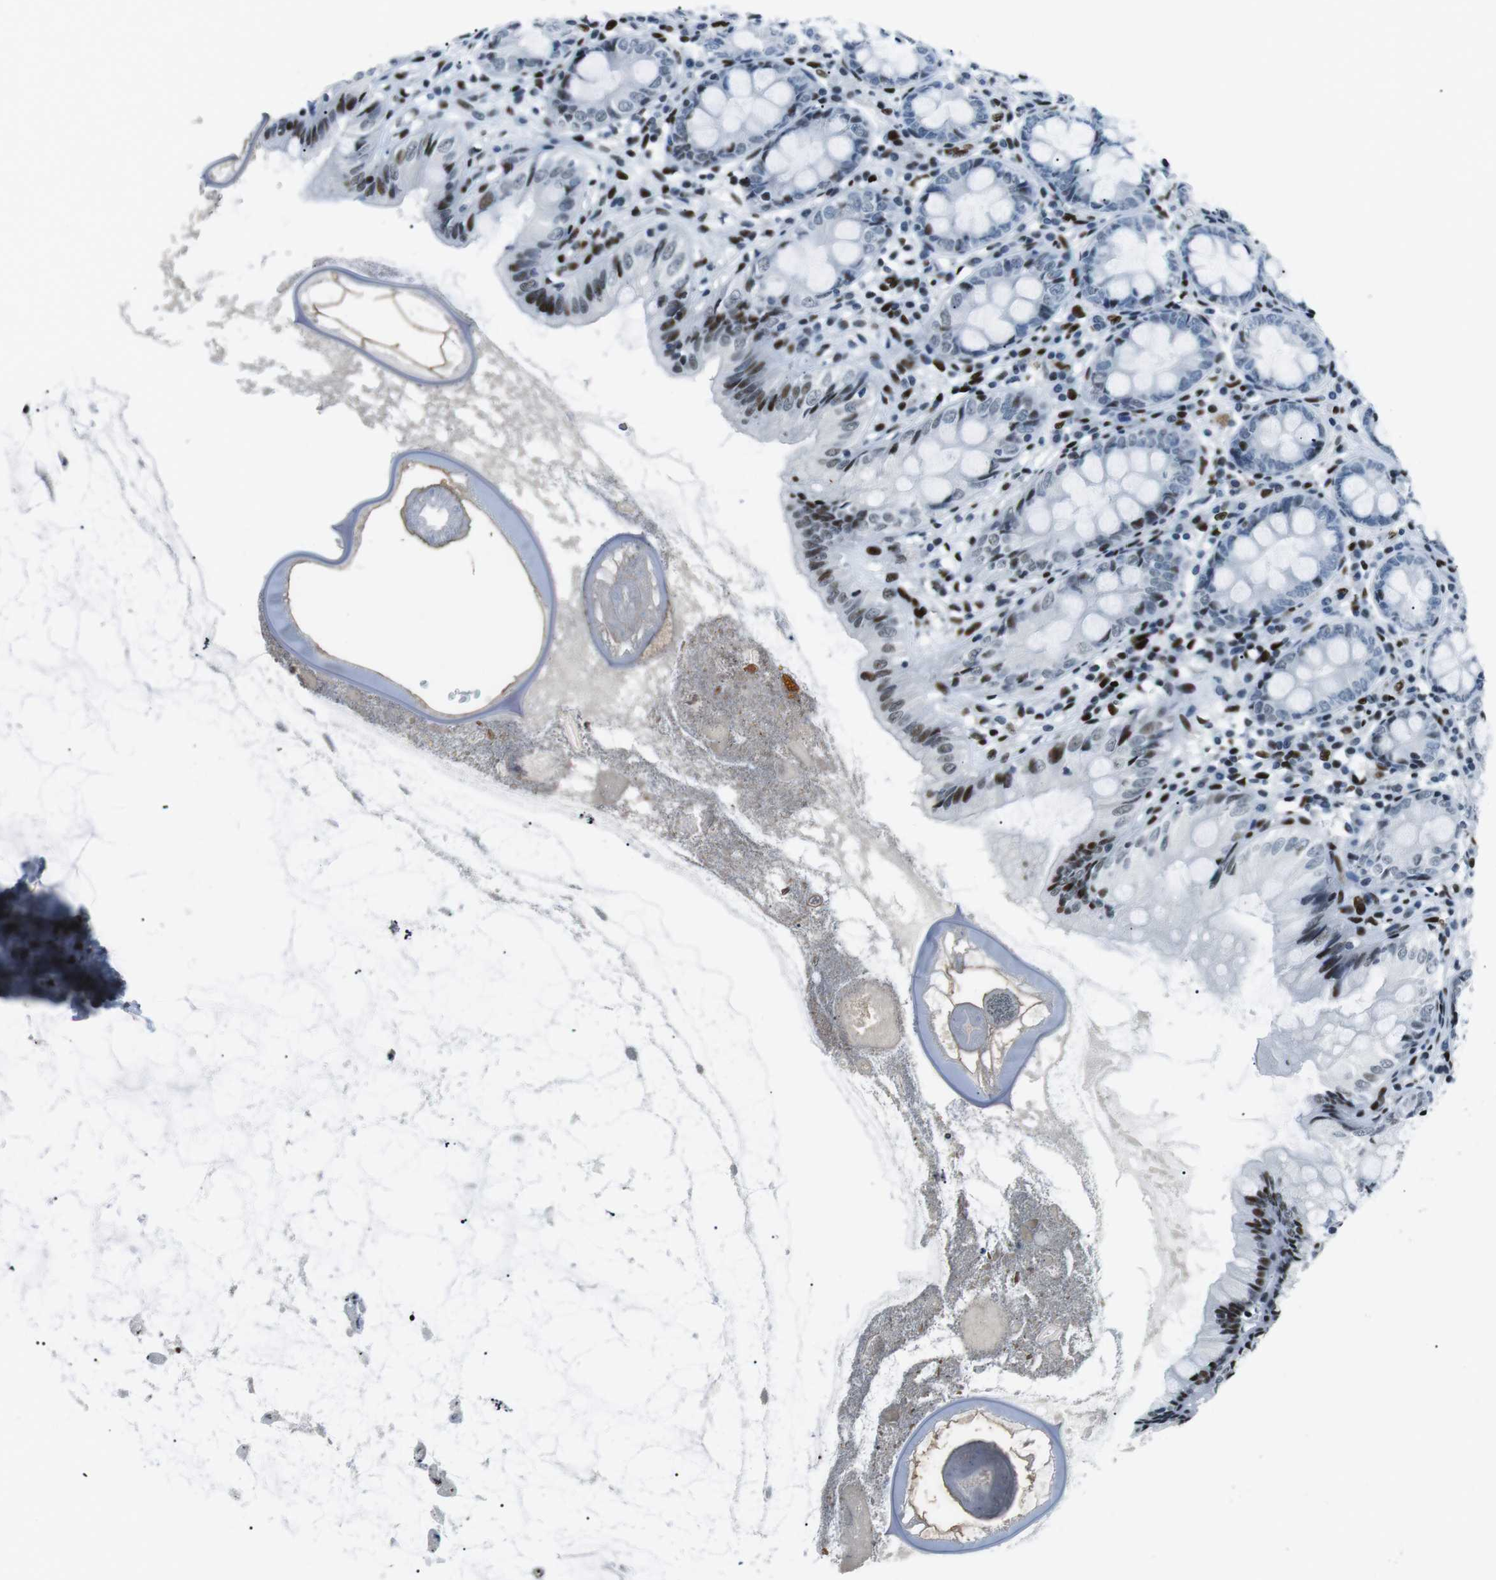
{"staining": {"intensity": "strong", "quantity": "<25%", "location": "nuclear"}, "tissue": "appendix", "cell_type": "Glandular cells", "image_type": "normal", "snomed": [{"axis": "morphology", "description": "Normal tissue, NOS"}, {"axis": "topography", "description": "Appendix"}], "caption": "A high-resolution image shows IHC staining of unremarkable appendix, which shows strong nuclear staining in approximately <25% of glandular cells.", "gene": "PML", "patient": {"sex": "female", "age": 77}}